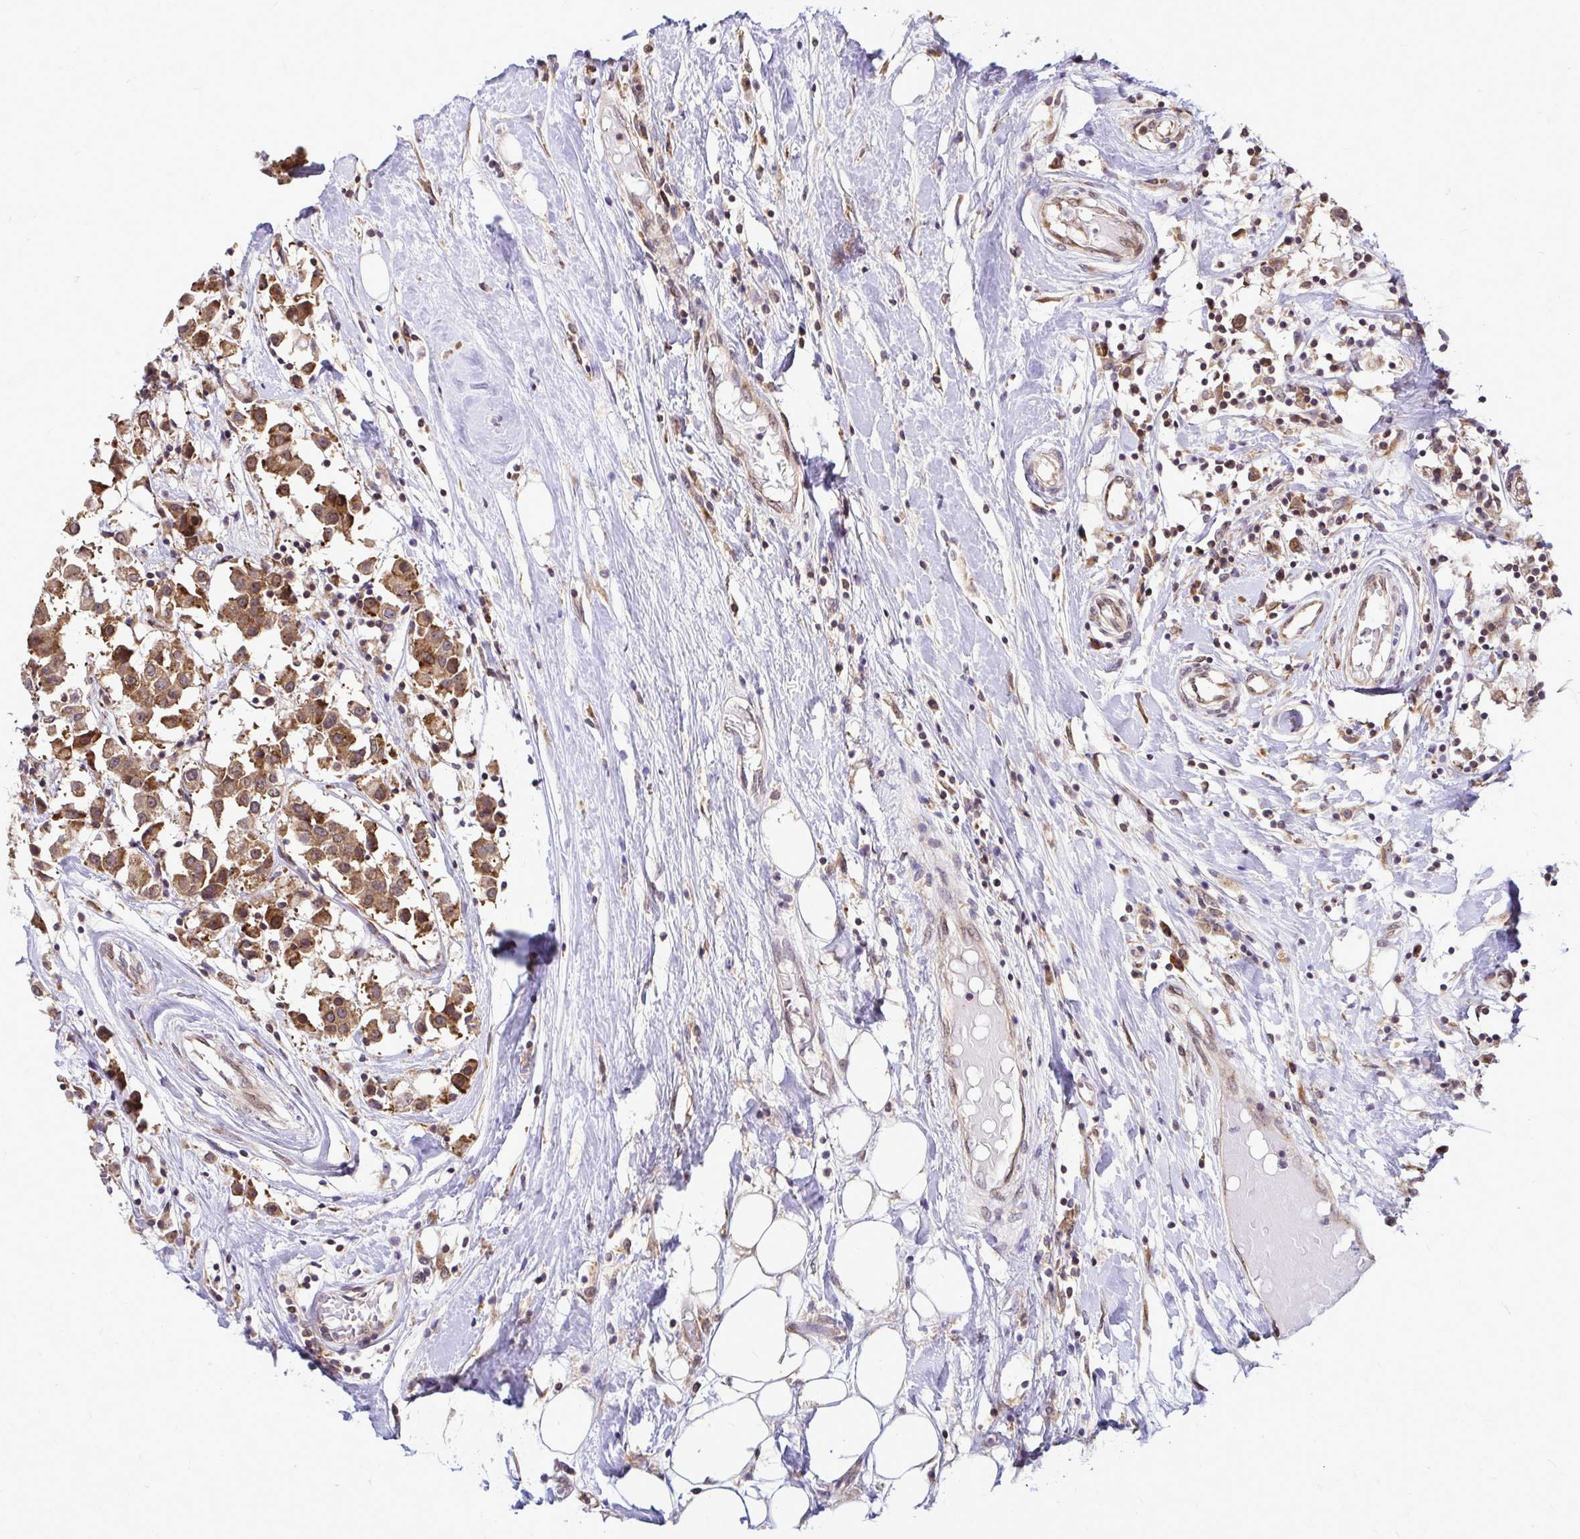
{"staining": {"intensity": "moderate", "quantity": ">75%", "location": "cytoplasmic/membranous"}, "tissue": "breast cancer", "cell_type": "Tumor cells", "image_type": "cancer", "snomed": [{"axis": "morphology", "description": "Duct carcinoma"}, {"axis": "topography", "description": "Breast"}], "caption": "A high-resolution image shows IHC staining of invasive ductal carcinoma (breast), which displays moderate cytoplasmic/membranous staining in approximately >75% of tumor cells.", "gene": "FMR1", "patient": {"sex": "female", "age": 61}}